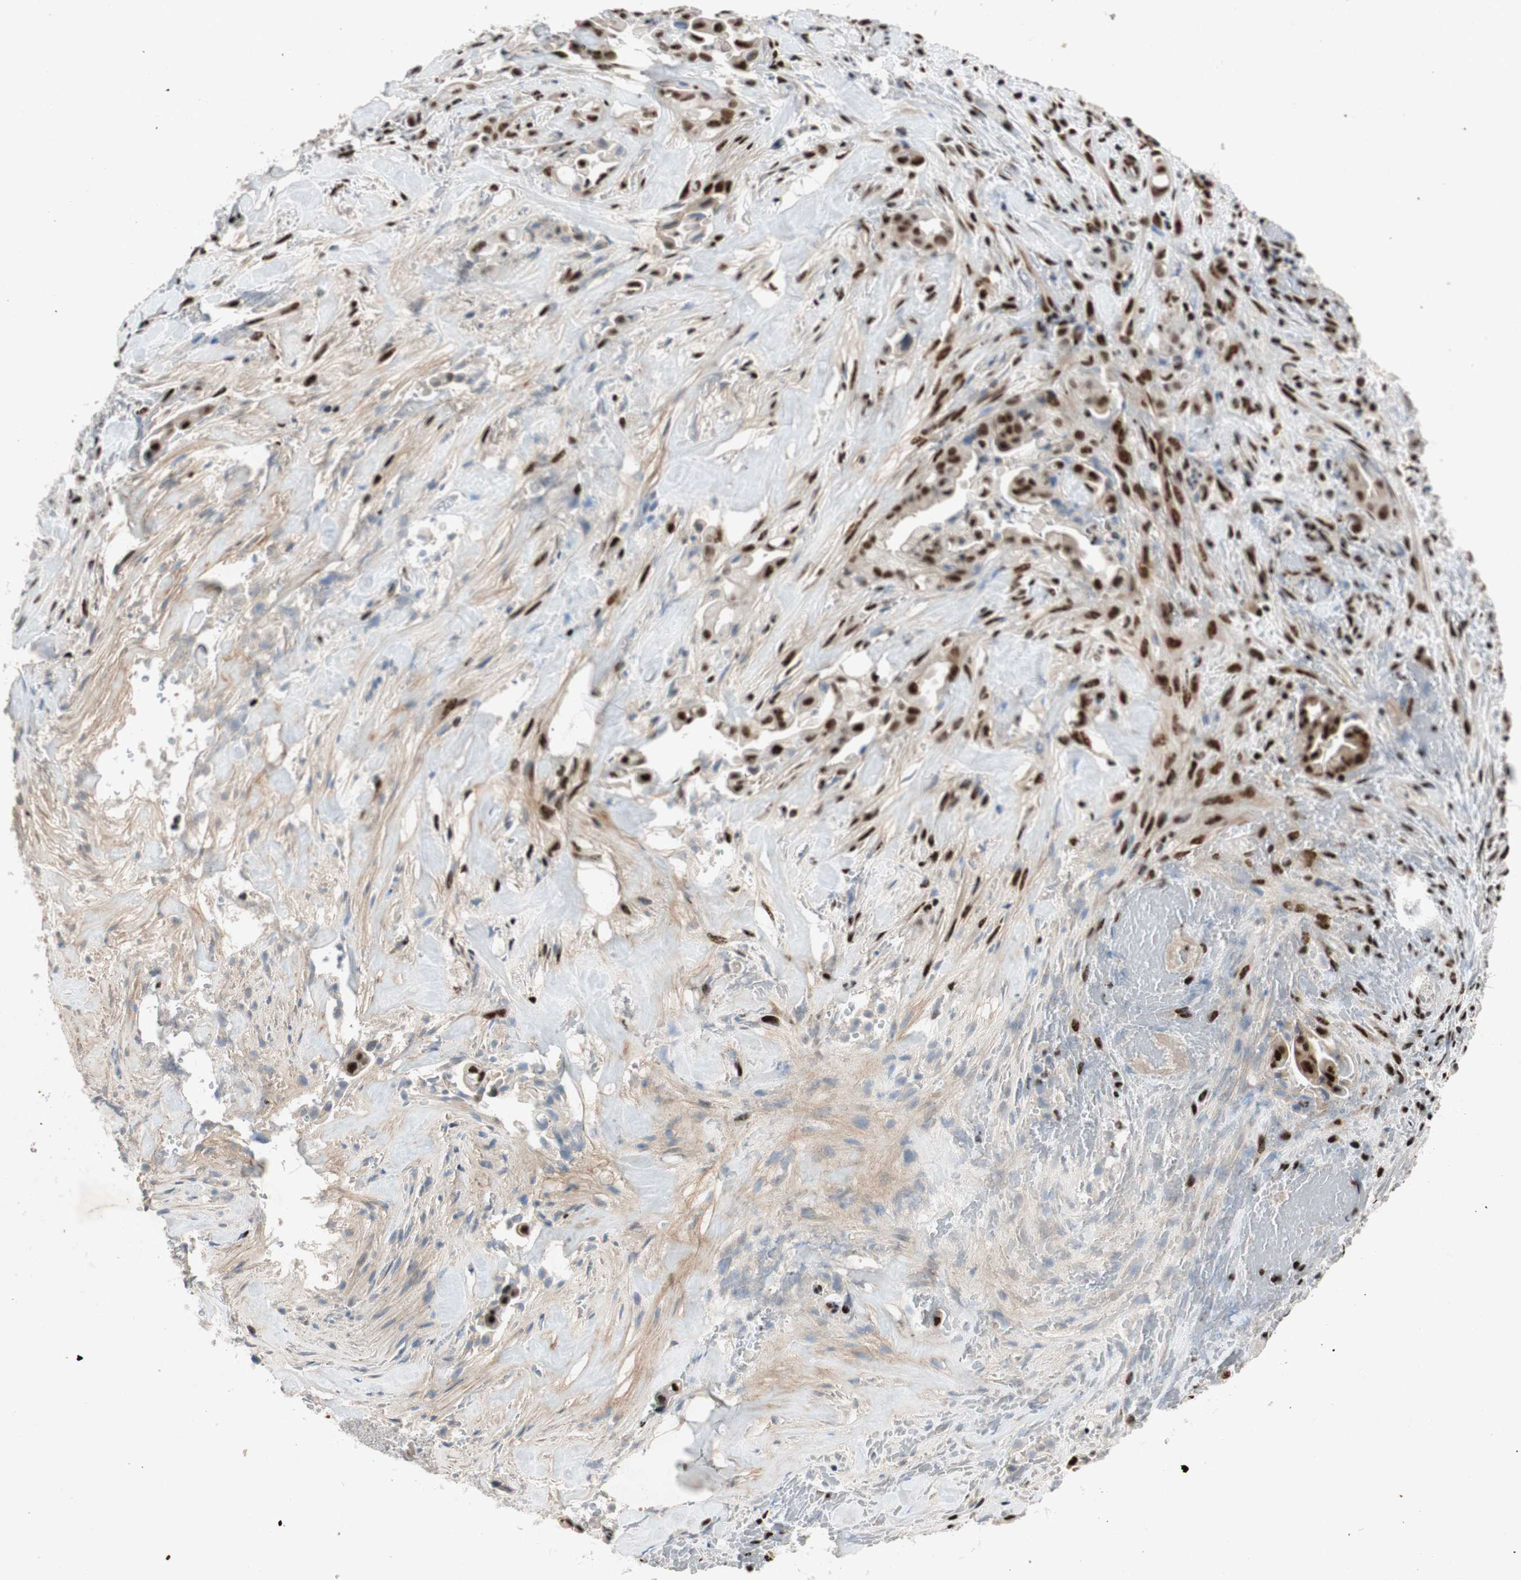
{"staining": {"intensity": "moderate", "quantity": ">75%", "location": "nuclear"}, "tissue": "liver cancer", "cell_type": "Tumor cells", "image_type": "cancer", "snomed": [{"axis": "morphology", "description": "Cholangiocarcinoma"}, {"axis": "topography", "description": "Liver"}], "caption": "Moderate nuclear positivity is identified in approximately >75% of tumor cells in liver cholangiocarcinoma.", "gene": "NCBP3", "patient": {"sex": "female", "age": 68}}